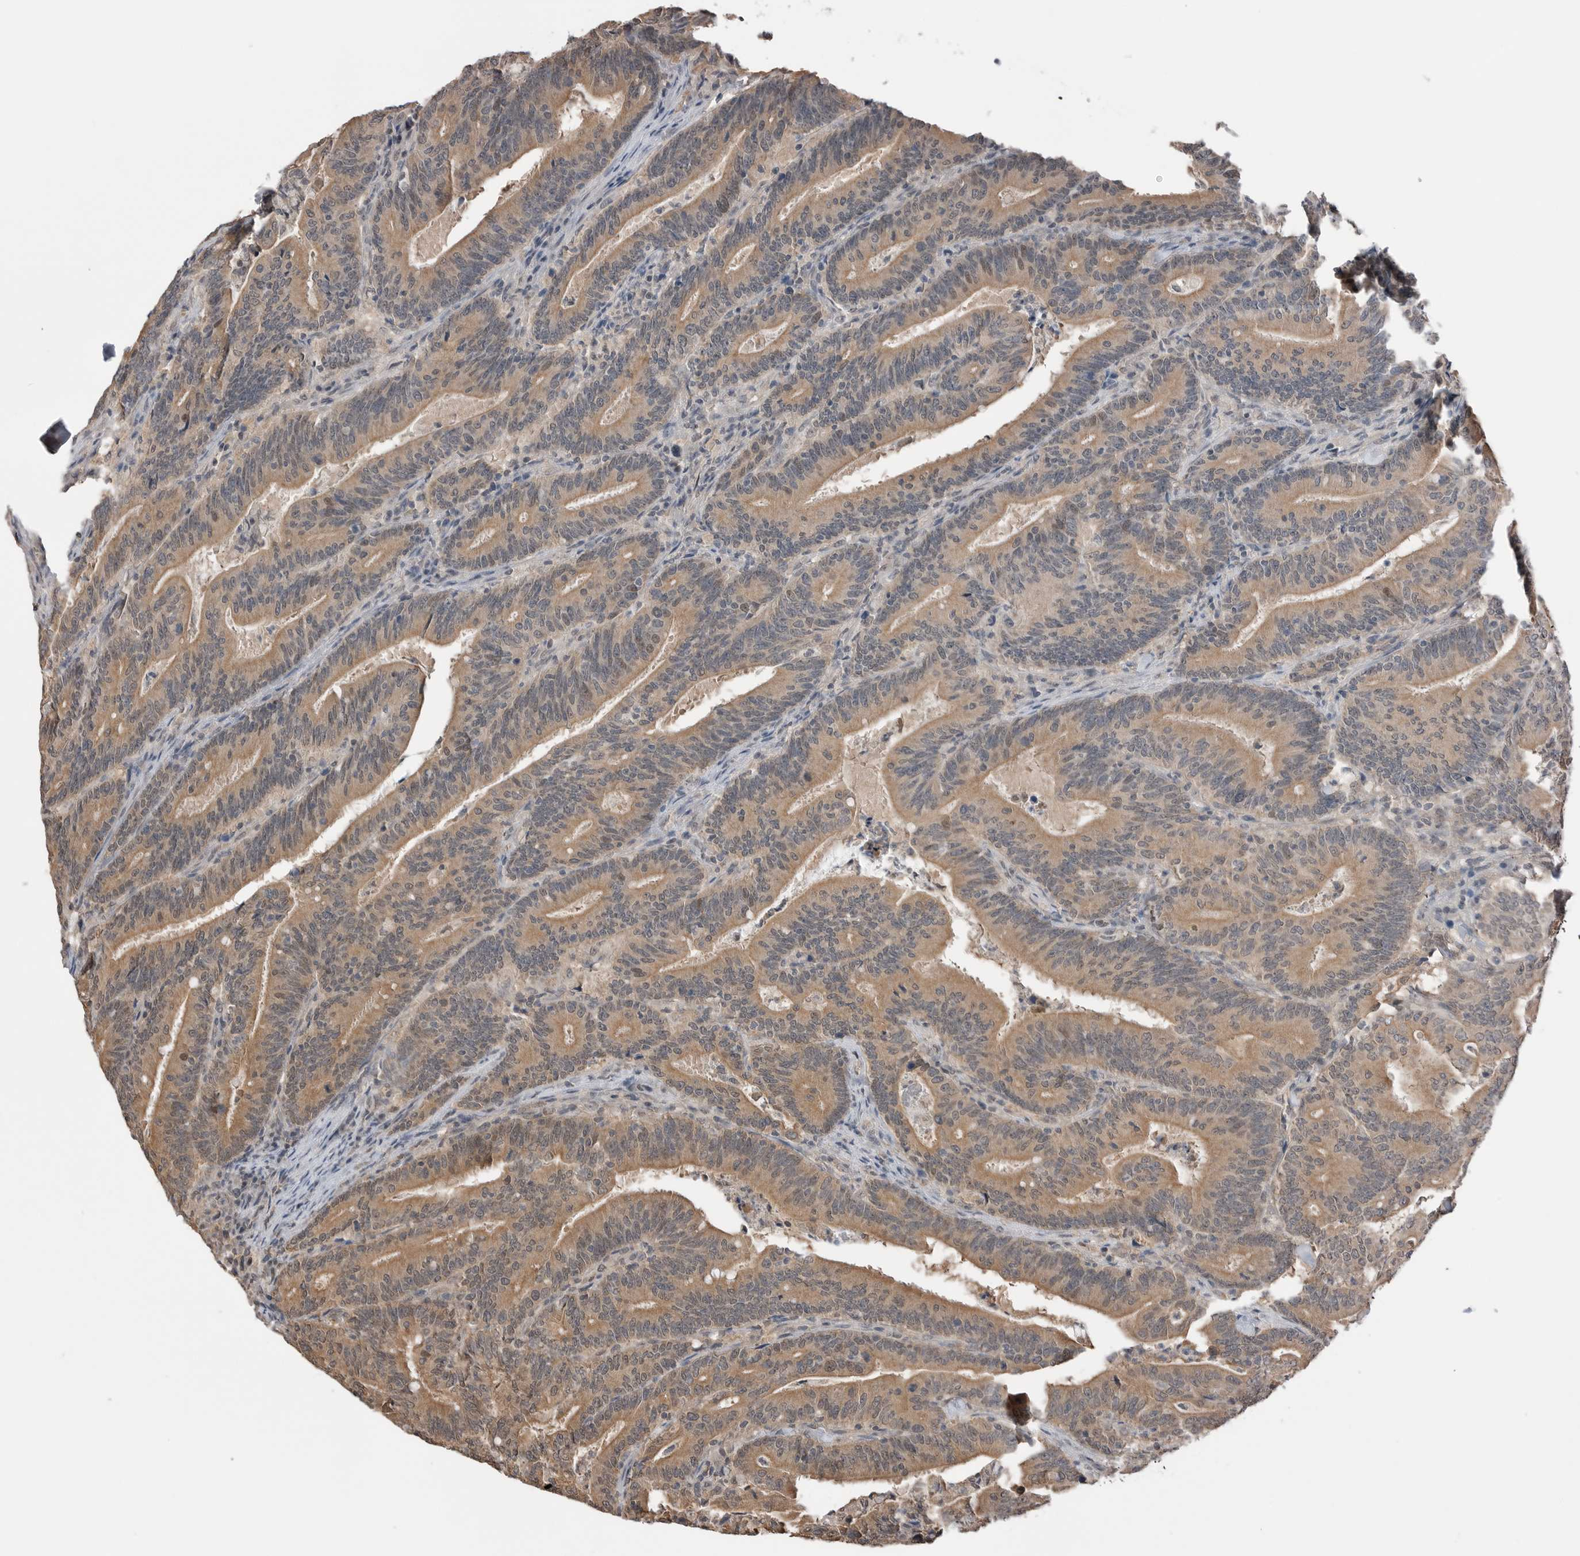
{"staining": {"intensity": "moderate", "quantity": ">75%", "location": "cytoplasmic/membranous"}, "tissue": "colorectal cancer", "cell_type": "Tumor cells", "image_type": "cancer", "snomed": [{"axis": "morphology", "description": "Adenocarcinoma, NOS"}, {"axis": "topography", "description": "Colon"}], "caption": "DAB (3,3'-diaminobenzidine) immunohistochemical staining of colorectal adenocarcinoma shows moderate cytoplasmic/membranous protein staining in about >75% of tumor cells. Using DAB (brown) and hematoxylin (blue) stains, captured at high magnification using brightfield microscopy.", "gene": "PEAK1", "patient": {"sex": "female", "age": 66}}